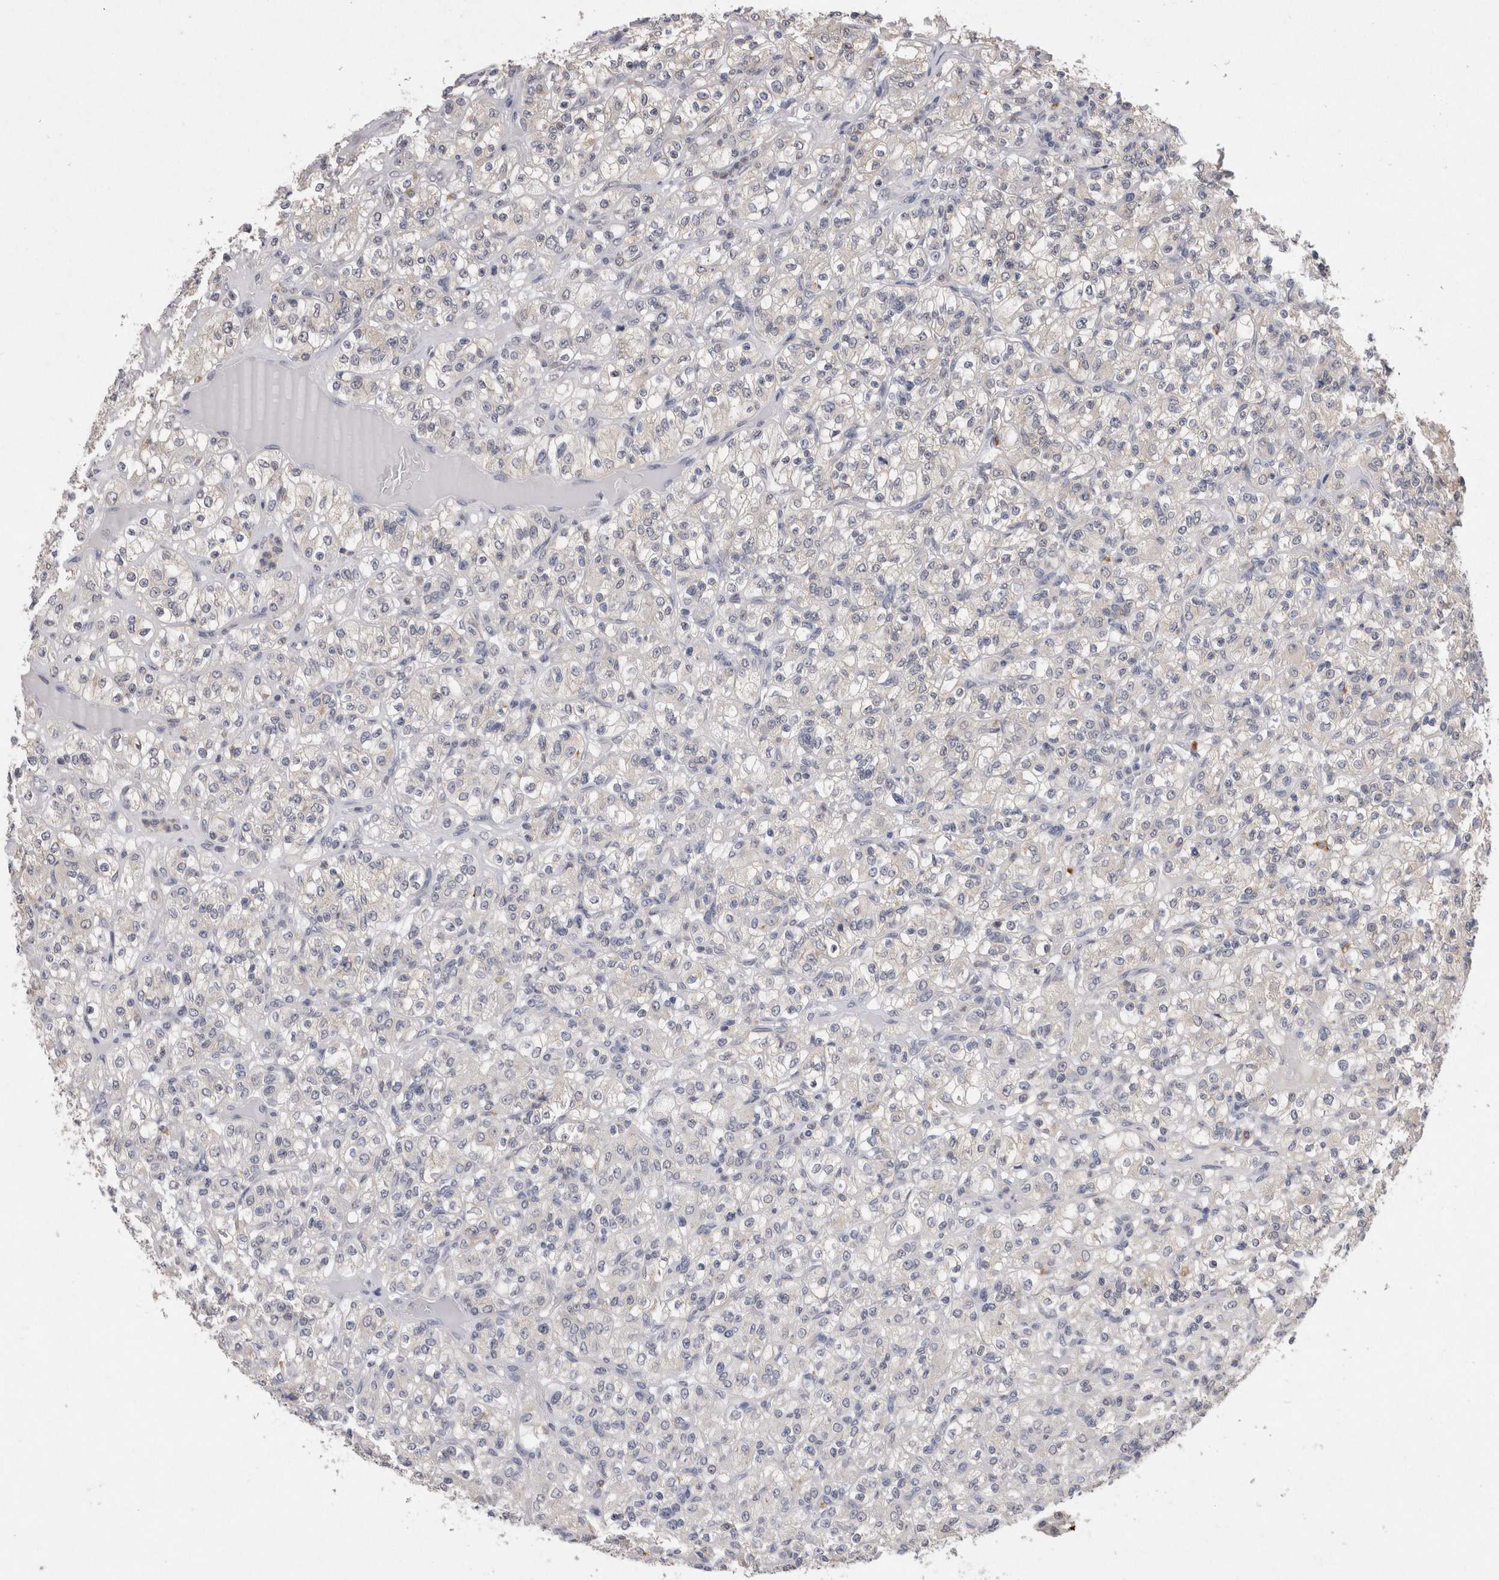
{"staining": {"intensity": "negative", "quantity": "none", "location": "none"}, "tissue": "renal cancer", "cell_type": "Tumor cells", "image_type": "cancer", "snomed": [{"axis": "morphology", "description": "Normal tissue, NOS"}, {"axis": "morphology", "description": "Adenocarcinoma, NOS"}, {"axis": "topography", "description": "Kidney"}], "caption": "Human renal cancer (adenocarcinoma) stained for a protein using immunohistochemistry (IHC) demonstrates no staining in tumor cells.", "gene": "VSIG4", "patient": {"sex": "female", "age": 72}}